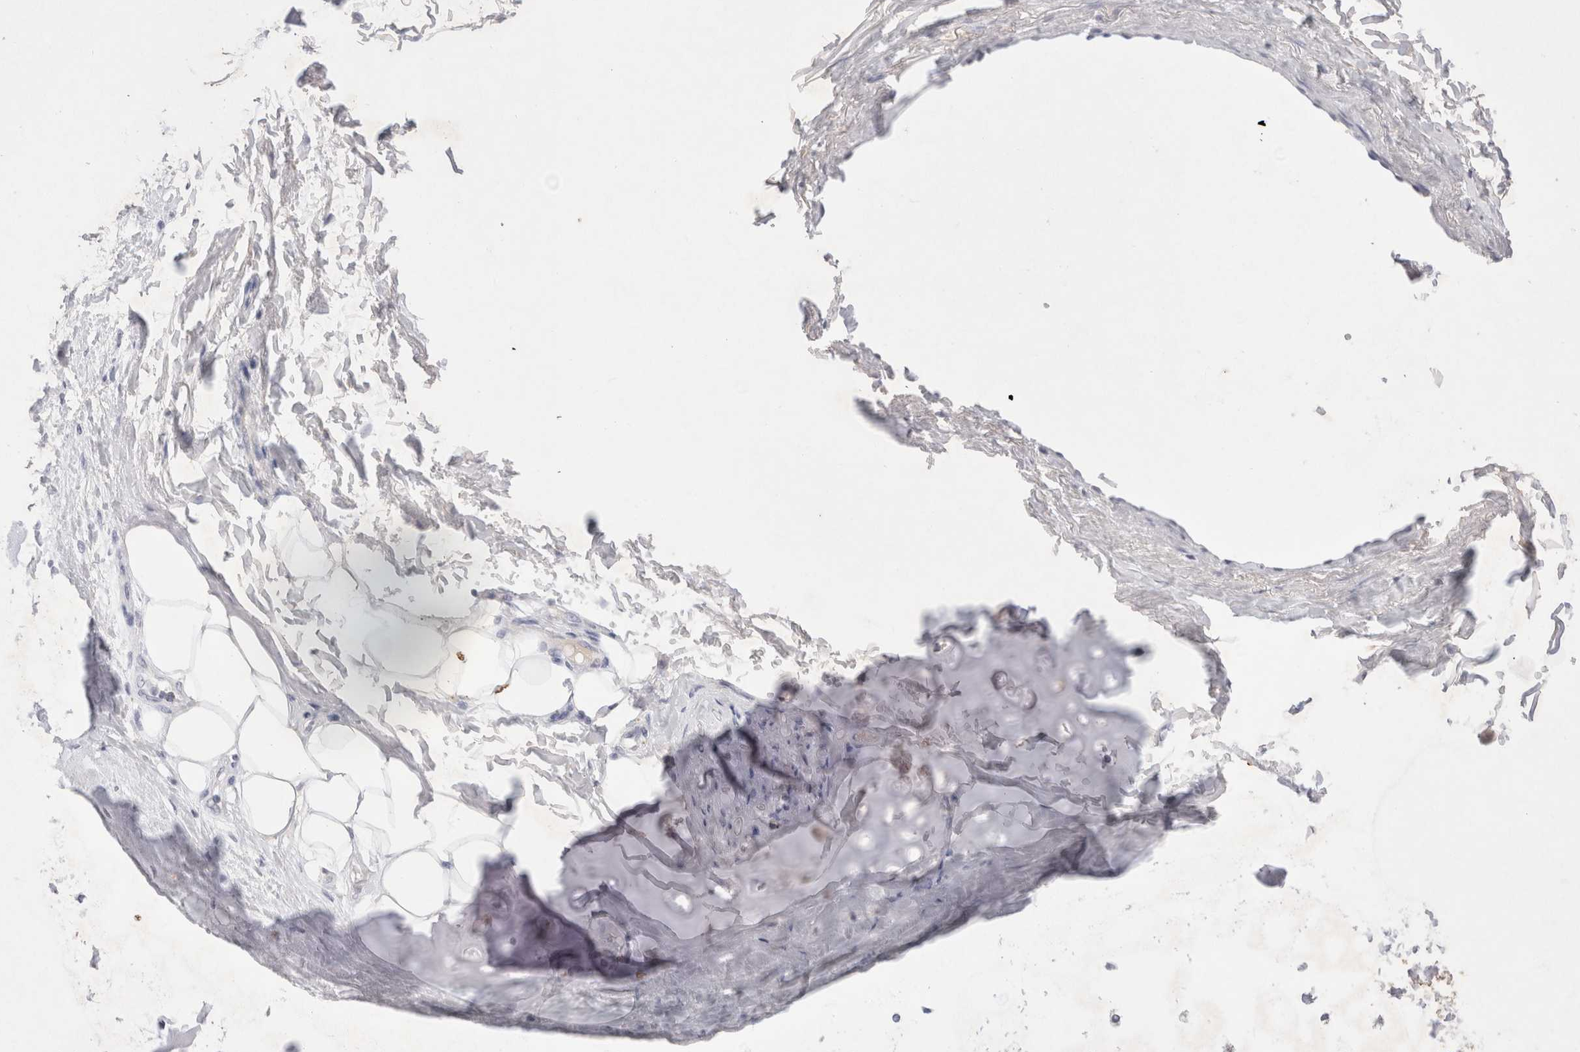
{"staining": {"intensity": "negative", "quantity": "none", "location": "none"}, "tissue": "adipose tissue", "cell_type": "Adipocytes", "image_type": "normal", "snomed": [{"axis": "morphology", "description": "Normal tissue, NOS"}, {"axis": "topography", "description": "Cartilage tissue"}, {"axis": "topography", "description": "Bronchus"}], "caption": "There is no significant positivity in adipocytes of adipose tissue. Brightfield microscopy of immunohistochemistry stained with DAB (brown) and hematoxylin (blue), captured at high magnification.", "gene": "EPCAM", "patient": {"sex": "female", "age": 73}}